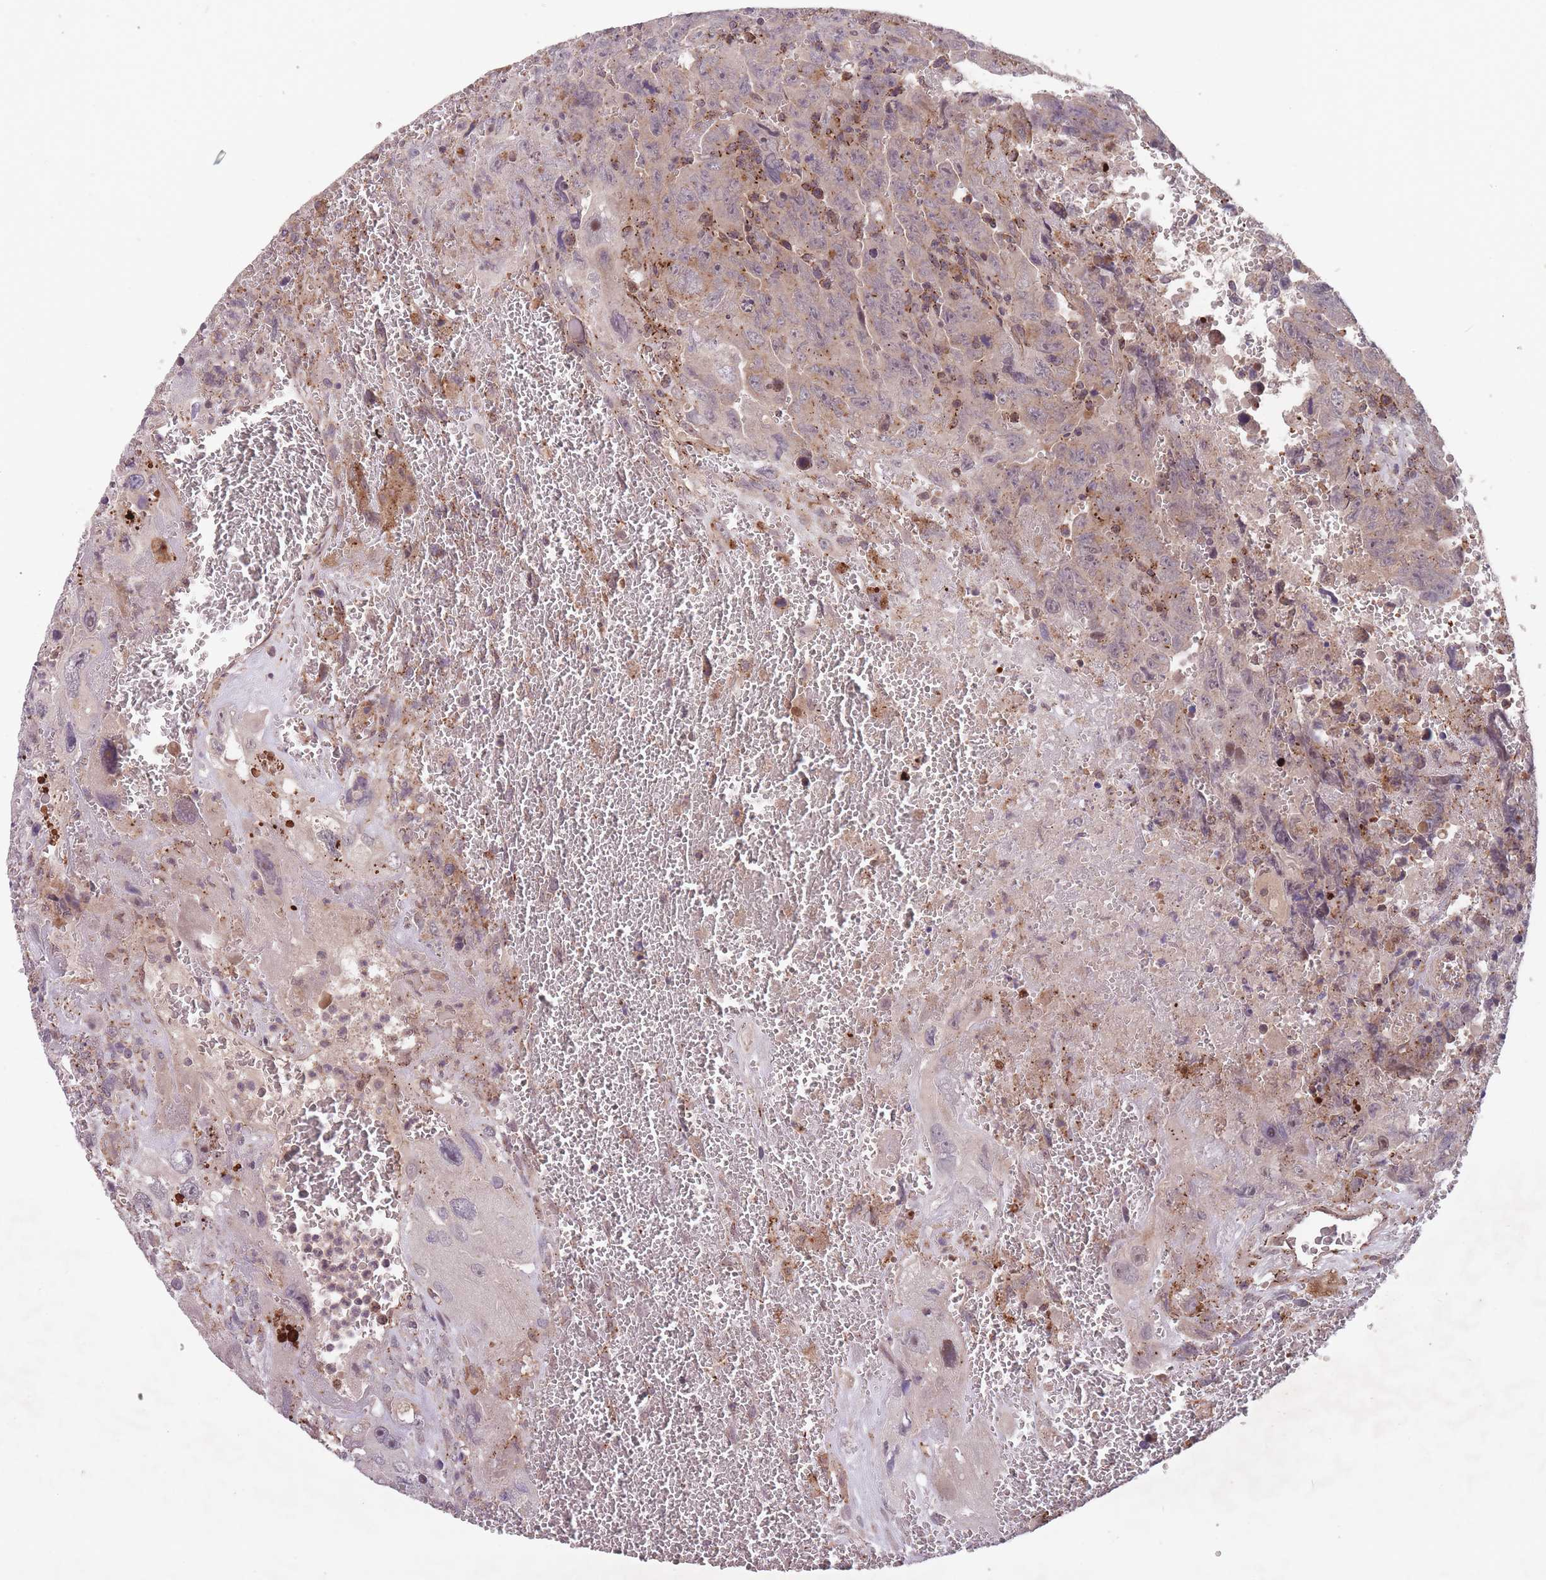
{"staining": {"intensity": "negative", "quantity": "none", "location": "none"}, "tissue": "testis cancer", "cell_type": "Tumor cells", "image_type": "cancer", "snomed": [{"axis": "morphology", "description": "Carcinoma, Embryonal, NOS"}, {"axis": "topography", "description": "Testis"}], "caption": "The micrograph displays no significant expression in tumor cells of testis cancer.", "gene": "SECTM1", "patient": {"sex": "male", "age": 28}}